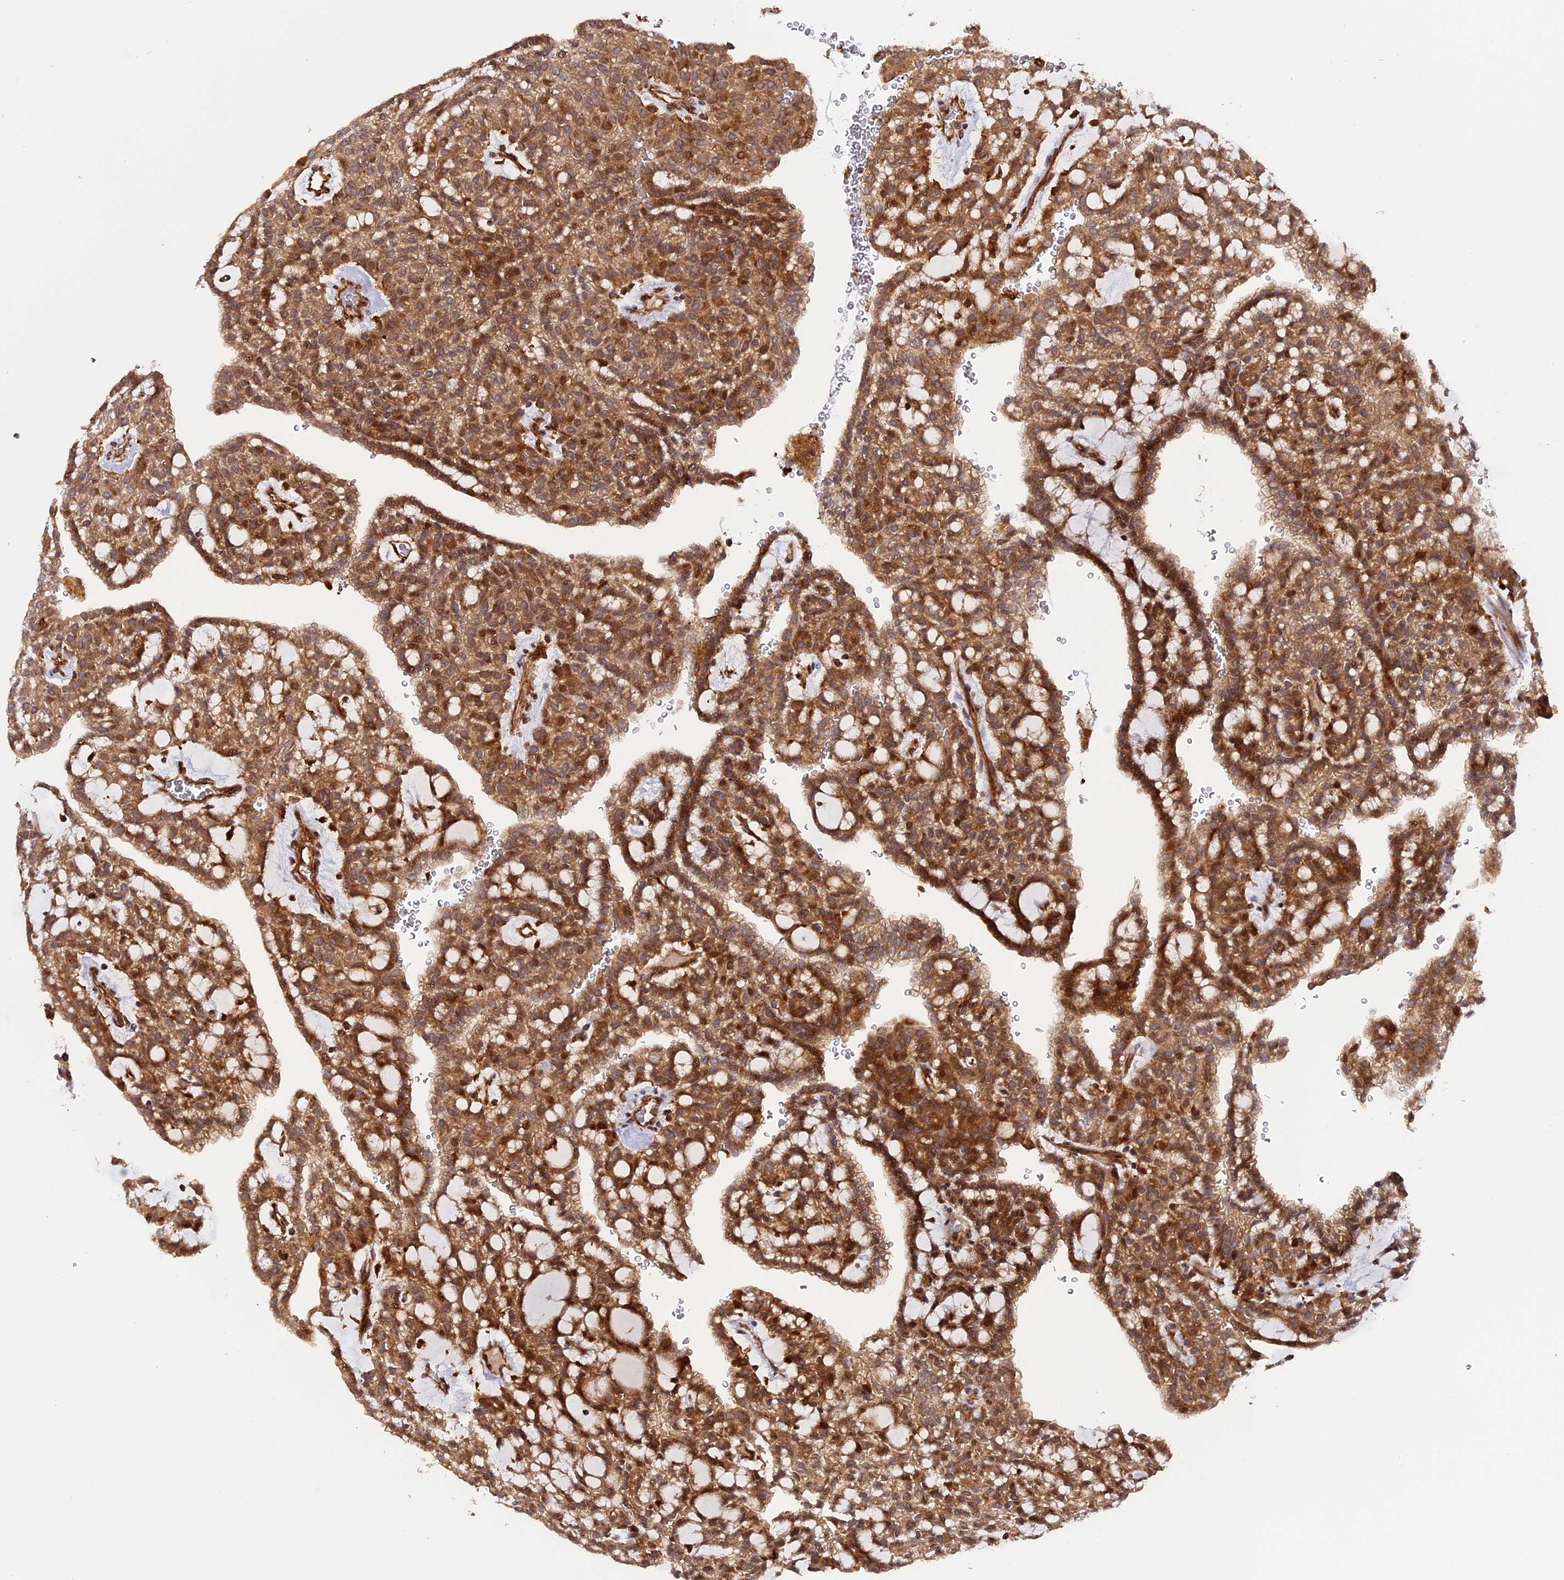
{"staining": {"intensity": "moderate", "quantity": "25%-75%", "location": "cytoplasmic/membranous,nuclear"}, "tissue": "renal cancer", "cell_type": "Tumor cells", "image_type": "cancer", "snomed": [{"axis": "morphology", "description": "Adenocarcinoma, NOS"}, {"axis": "topography", "description": "Kidney"}], "caption": "This photomicrograph displays immunohistochemistry (IHC) staining of adenocarcinoma (renal), with medium moderate cytoplasmic/membranous and nuclear positivity in about 25%-75% of tumor cells.", "gene": "HERPUD1", "patient": {"sex": "male", "age": 63}}